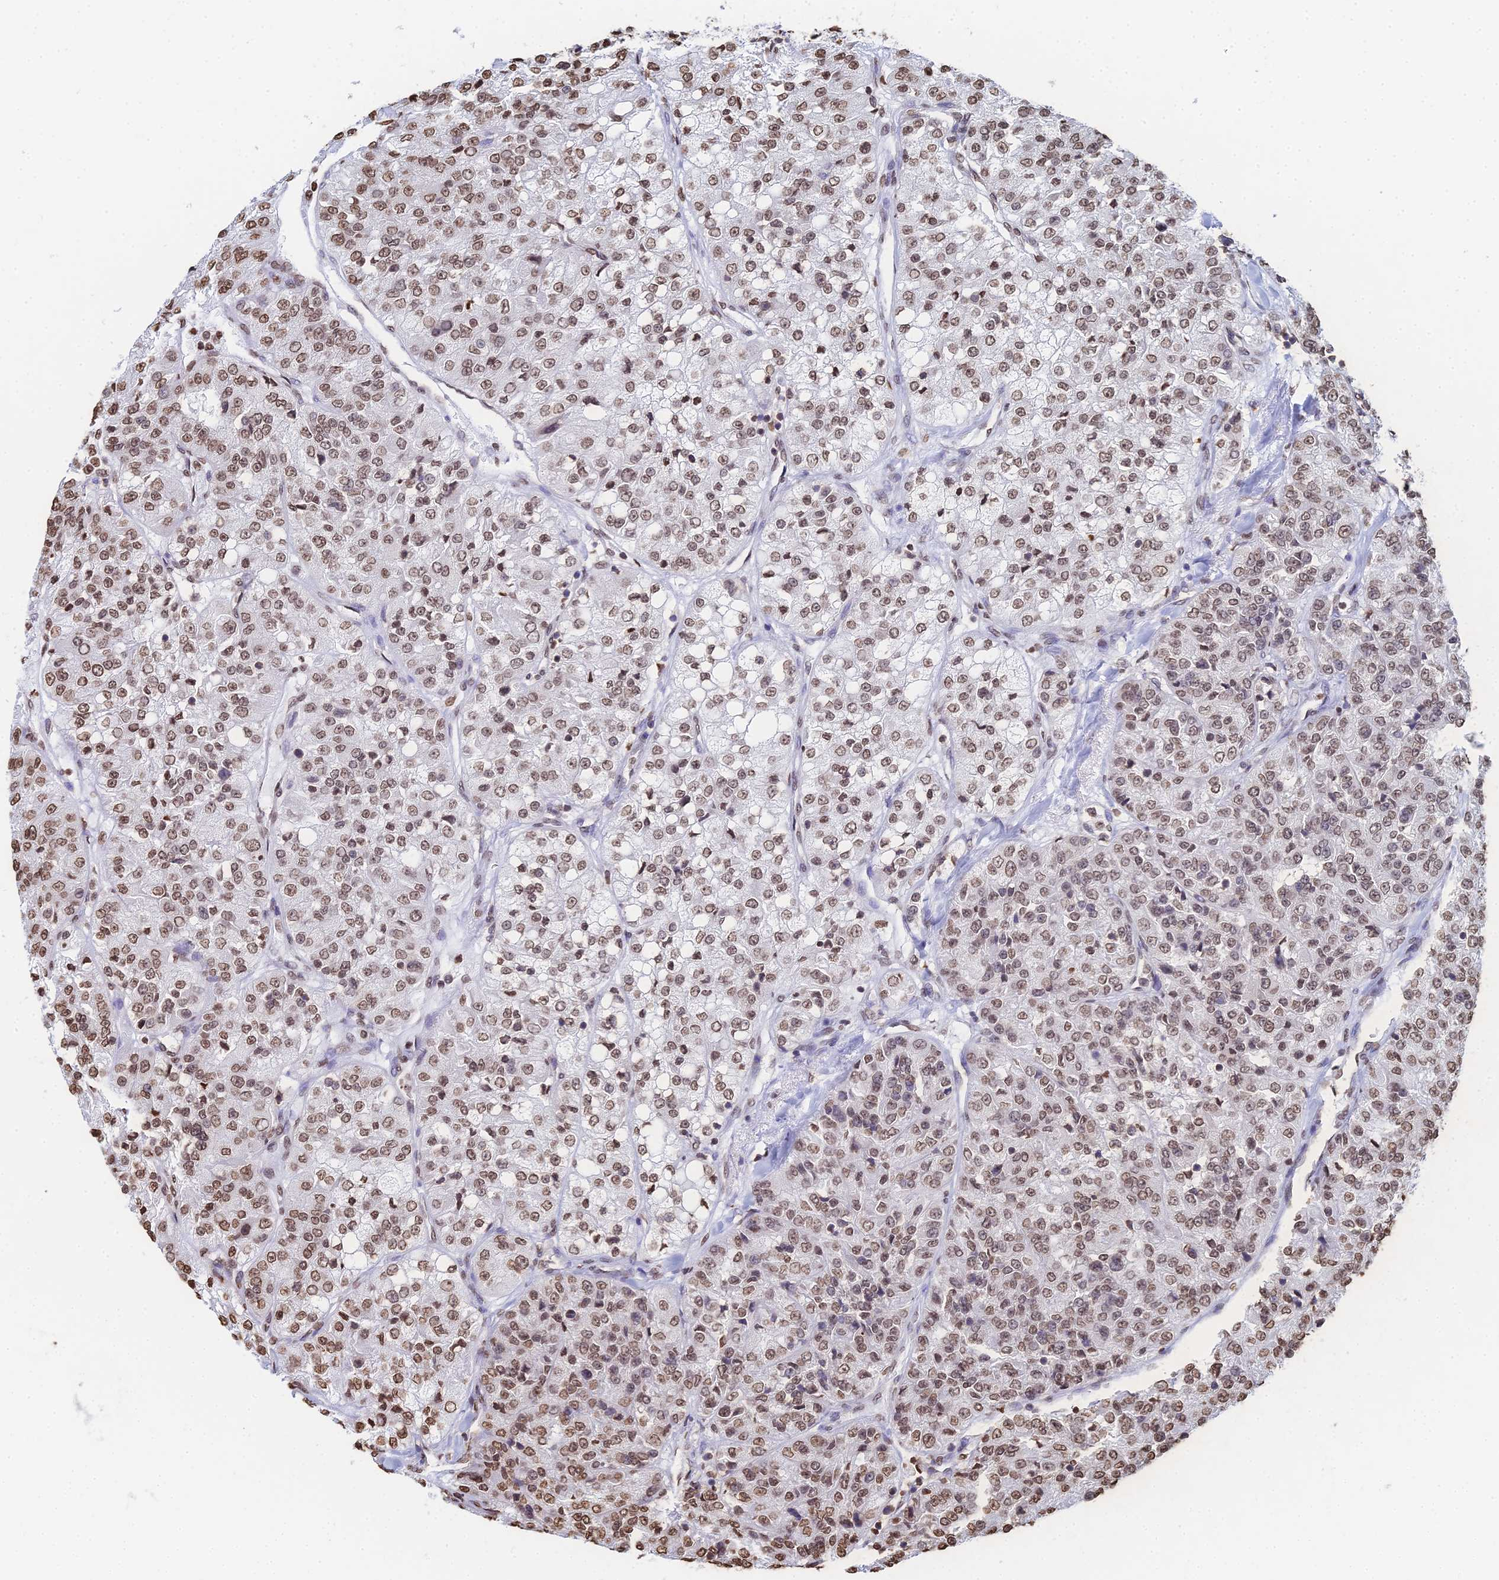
{"staining": {"intensity": "moderate", "quantity": ">75%", "location": "nuclear"}, "tissue": "renal cancer", "cell_type": "Tumor cells", "image_type": "cancer", "snomed": [{"axis": "morphology", "description": "Adenocarcinoma, NOS"}, {"axis": "topography", "description": "Kidney"}], "caption": "Renal cancer stained with DAB (3,3'-diaminobenzidine) immunohistochemistry (IHC) reveals medium levels of moderate nuclear expression in approximately >75% of tumor cells. The staining was performed using DAB, with brown indicating positive protein expression. Nuclei are stained blue with hematoxylin.", "gene": "GBP3", "patient": {"sex": "female", "age": 63}}